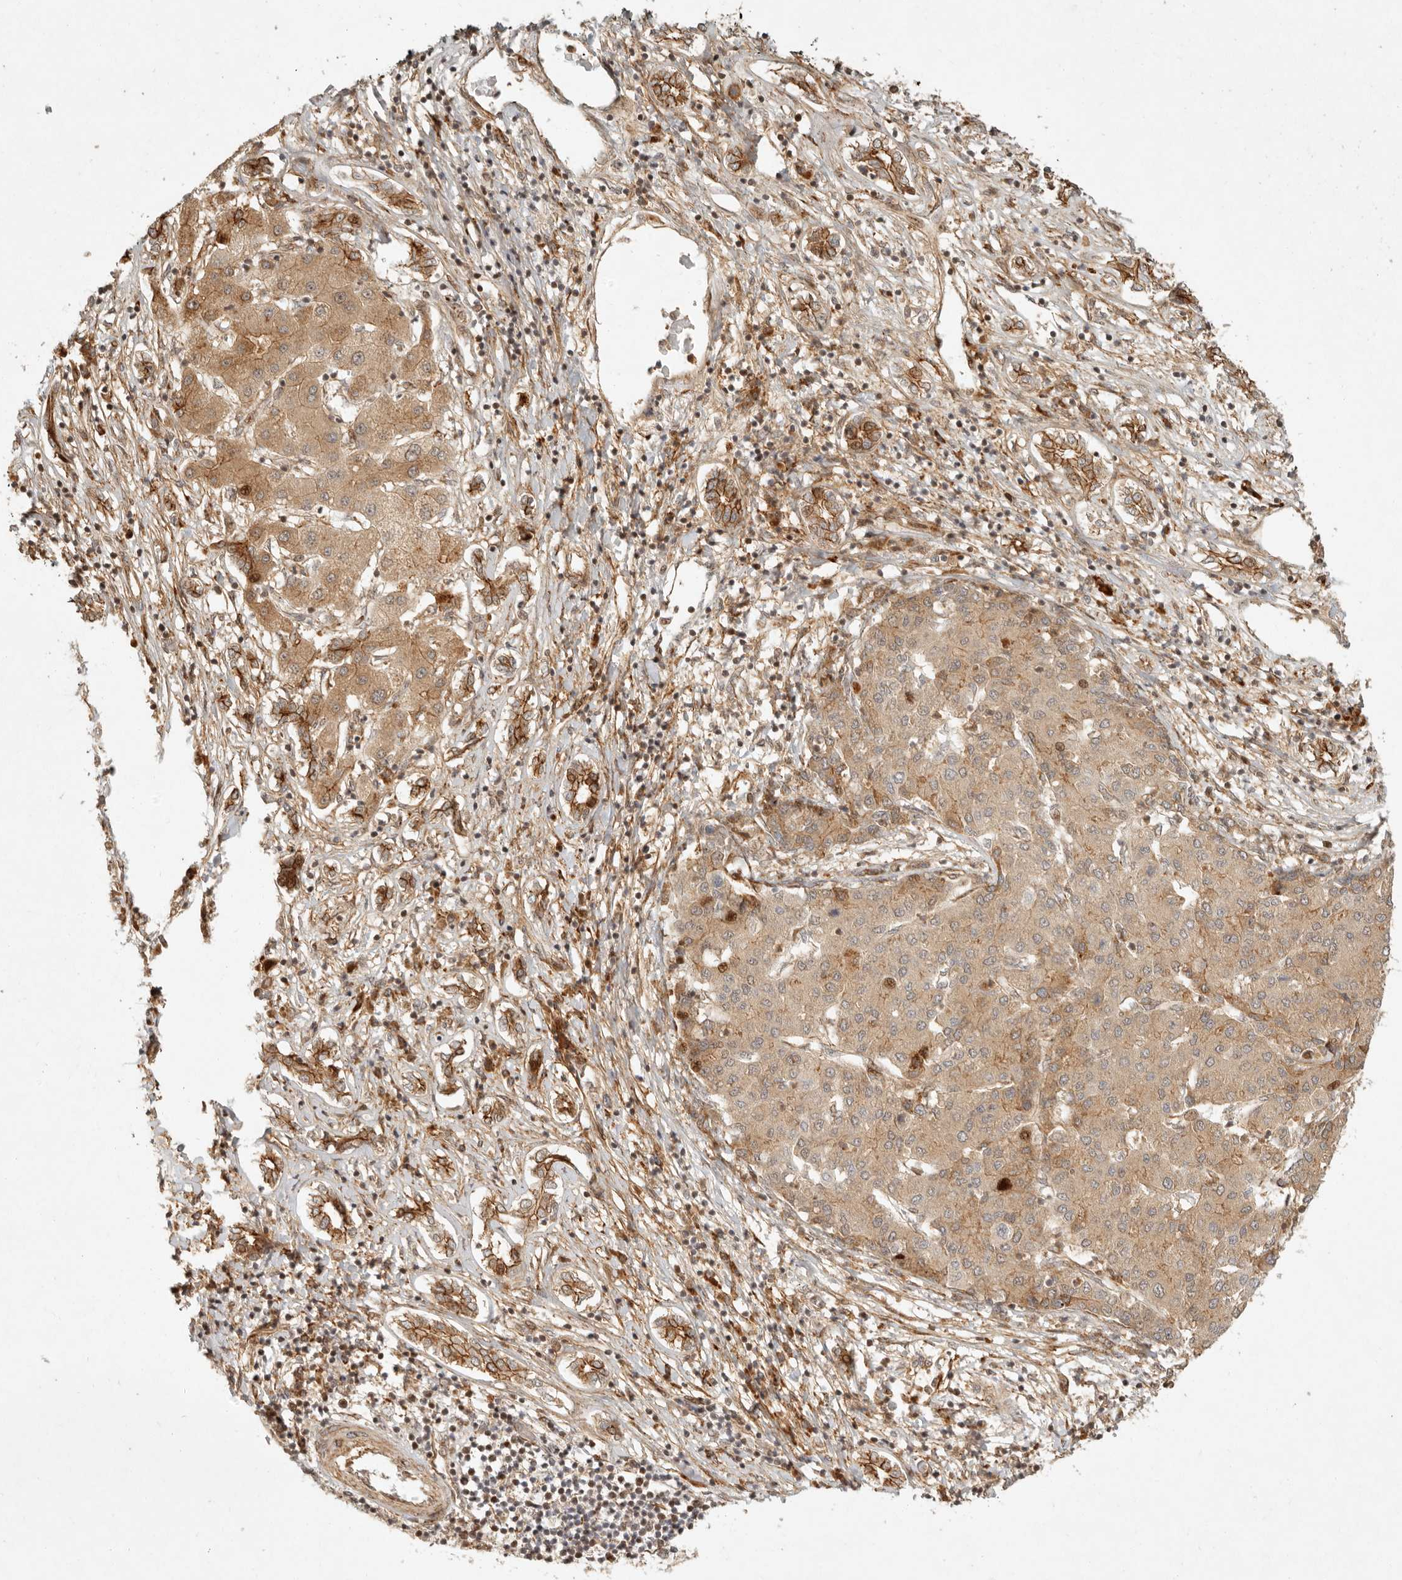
{"staining": {"intensity": "moderate", "quantity": ">75%", "location": "cytoplasmic/membranous"}, "tissue": "liver cancer", "cell_type": "Tumor cells", "image_type": "cancer", "snomed": [{"axis": "morphology", "description": "Carcinoma, Hepatocellular, NOS"}, {"axis": "topography", "description": "Liver"}], "caption": "Immunohistochemistry (IHC) micrograph of neoplastic tissue: human liver cancer stained using immunohistochemistry displays medium levels of moderate protein expression localized specifically in the cytoplasmic/membranous of tumor cells, appearing as a cytoplasmic/membranous brown color.", "gene": "KLHL38", "patient": {"sex": "male", "age": 65}}